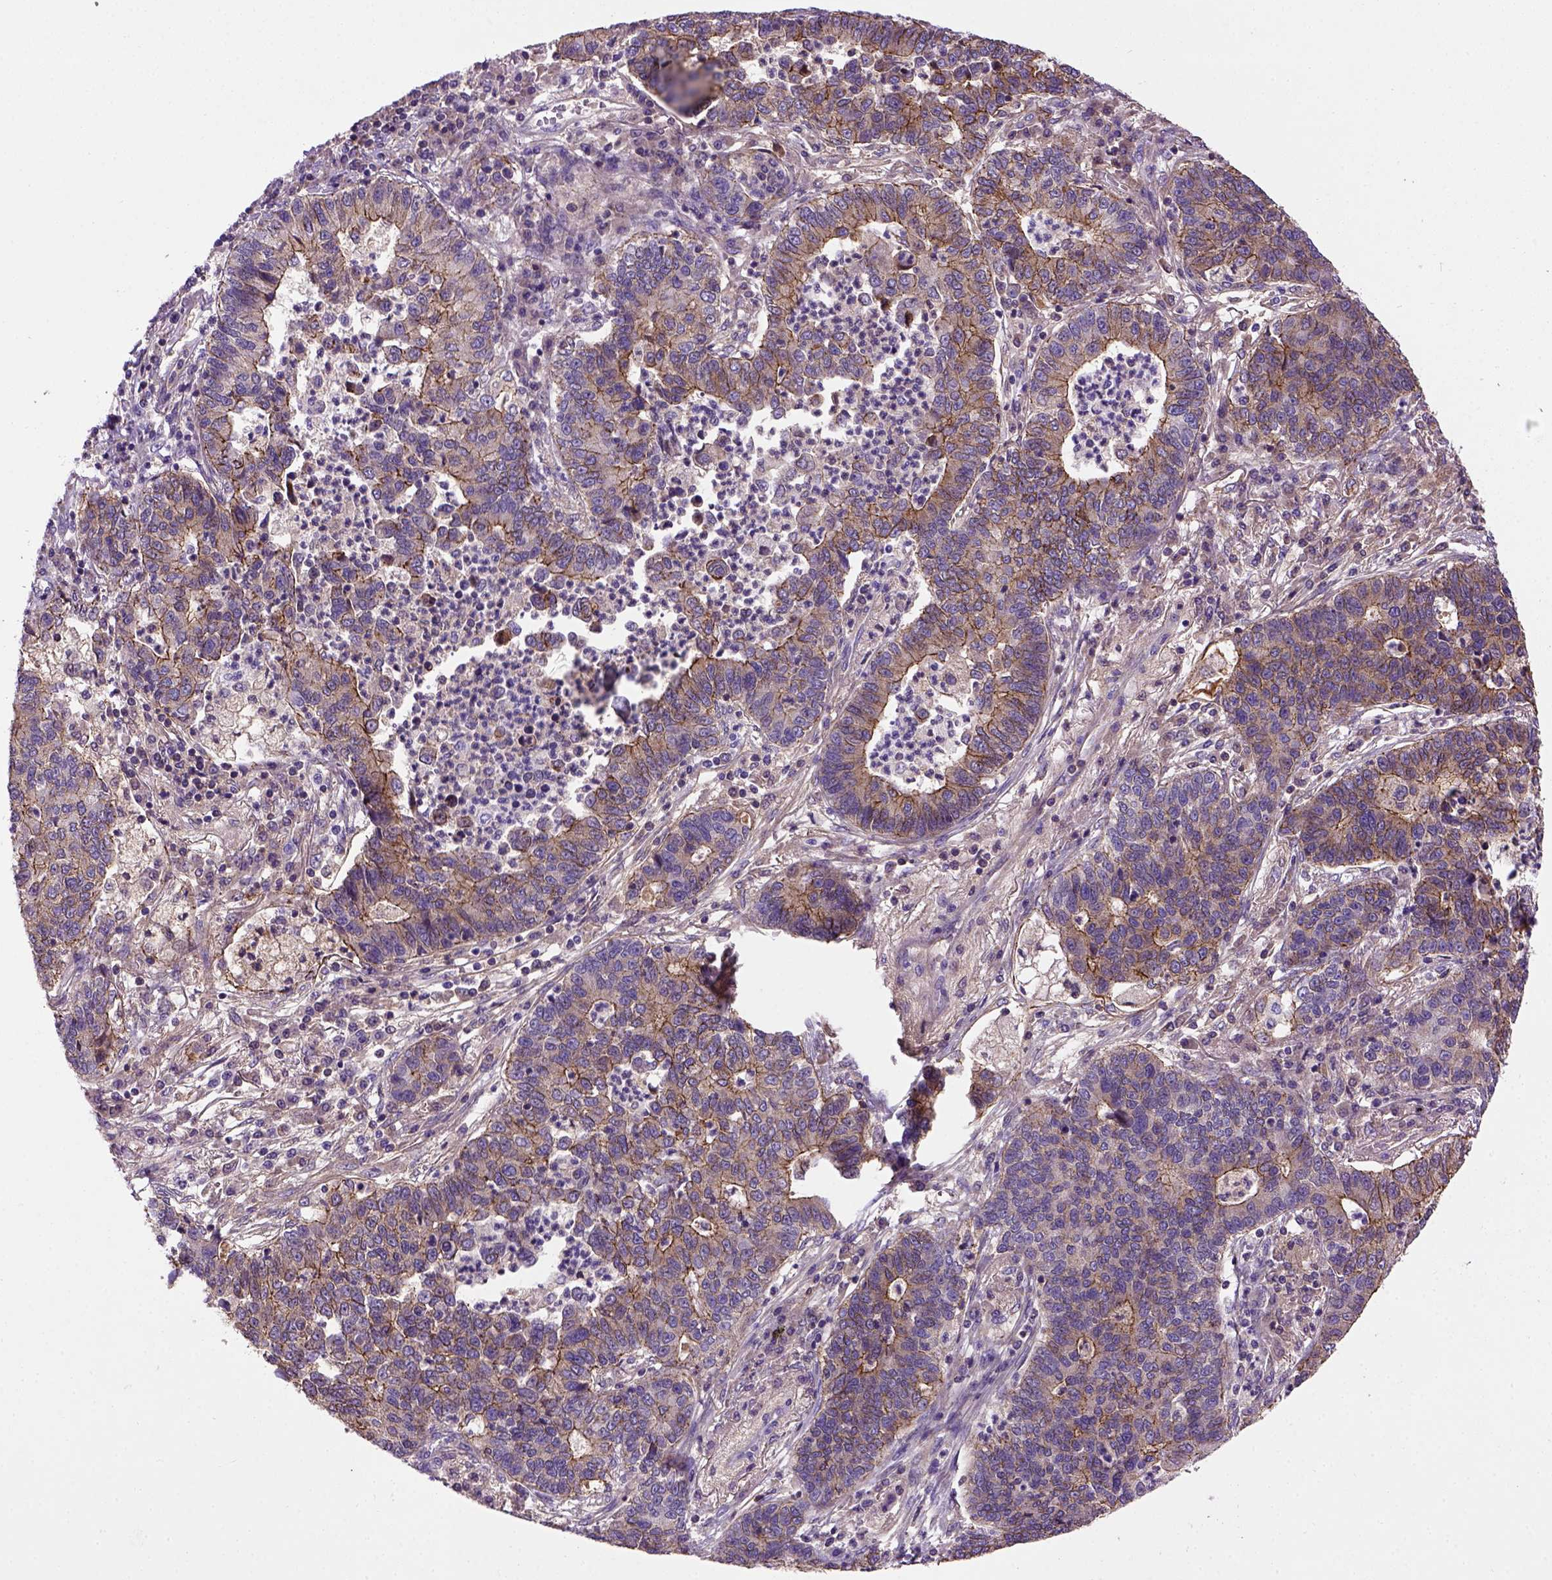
{"staining": {"intensity": "moderate", "quantity": "25%-75%", "location": "cytoplasmic/membranous"}, "tissue": "lung cancer", "cell_type": "Tumor cells", "image_type": "cancer", "snomed": [{"axis": "morphology", "description": "Adenocarcinoma, NOS"}, {"axis": "topography", "description": "Lung"}], "caption": "Immunohistochemical staining of human lung adenocarcinoma exhibits moderate cytoplasmic/membranous protein staining in approximately 25%-75% of tumor cells.", "gene": "CDH1", "patient": {"sex": "female", "age": 57}}